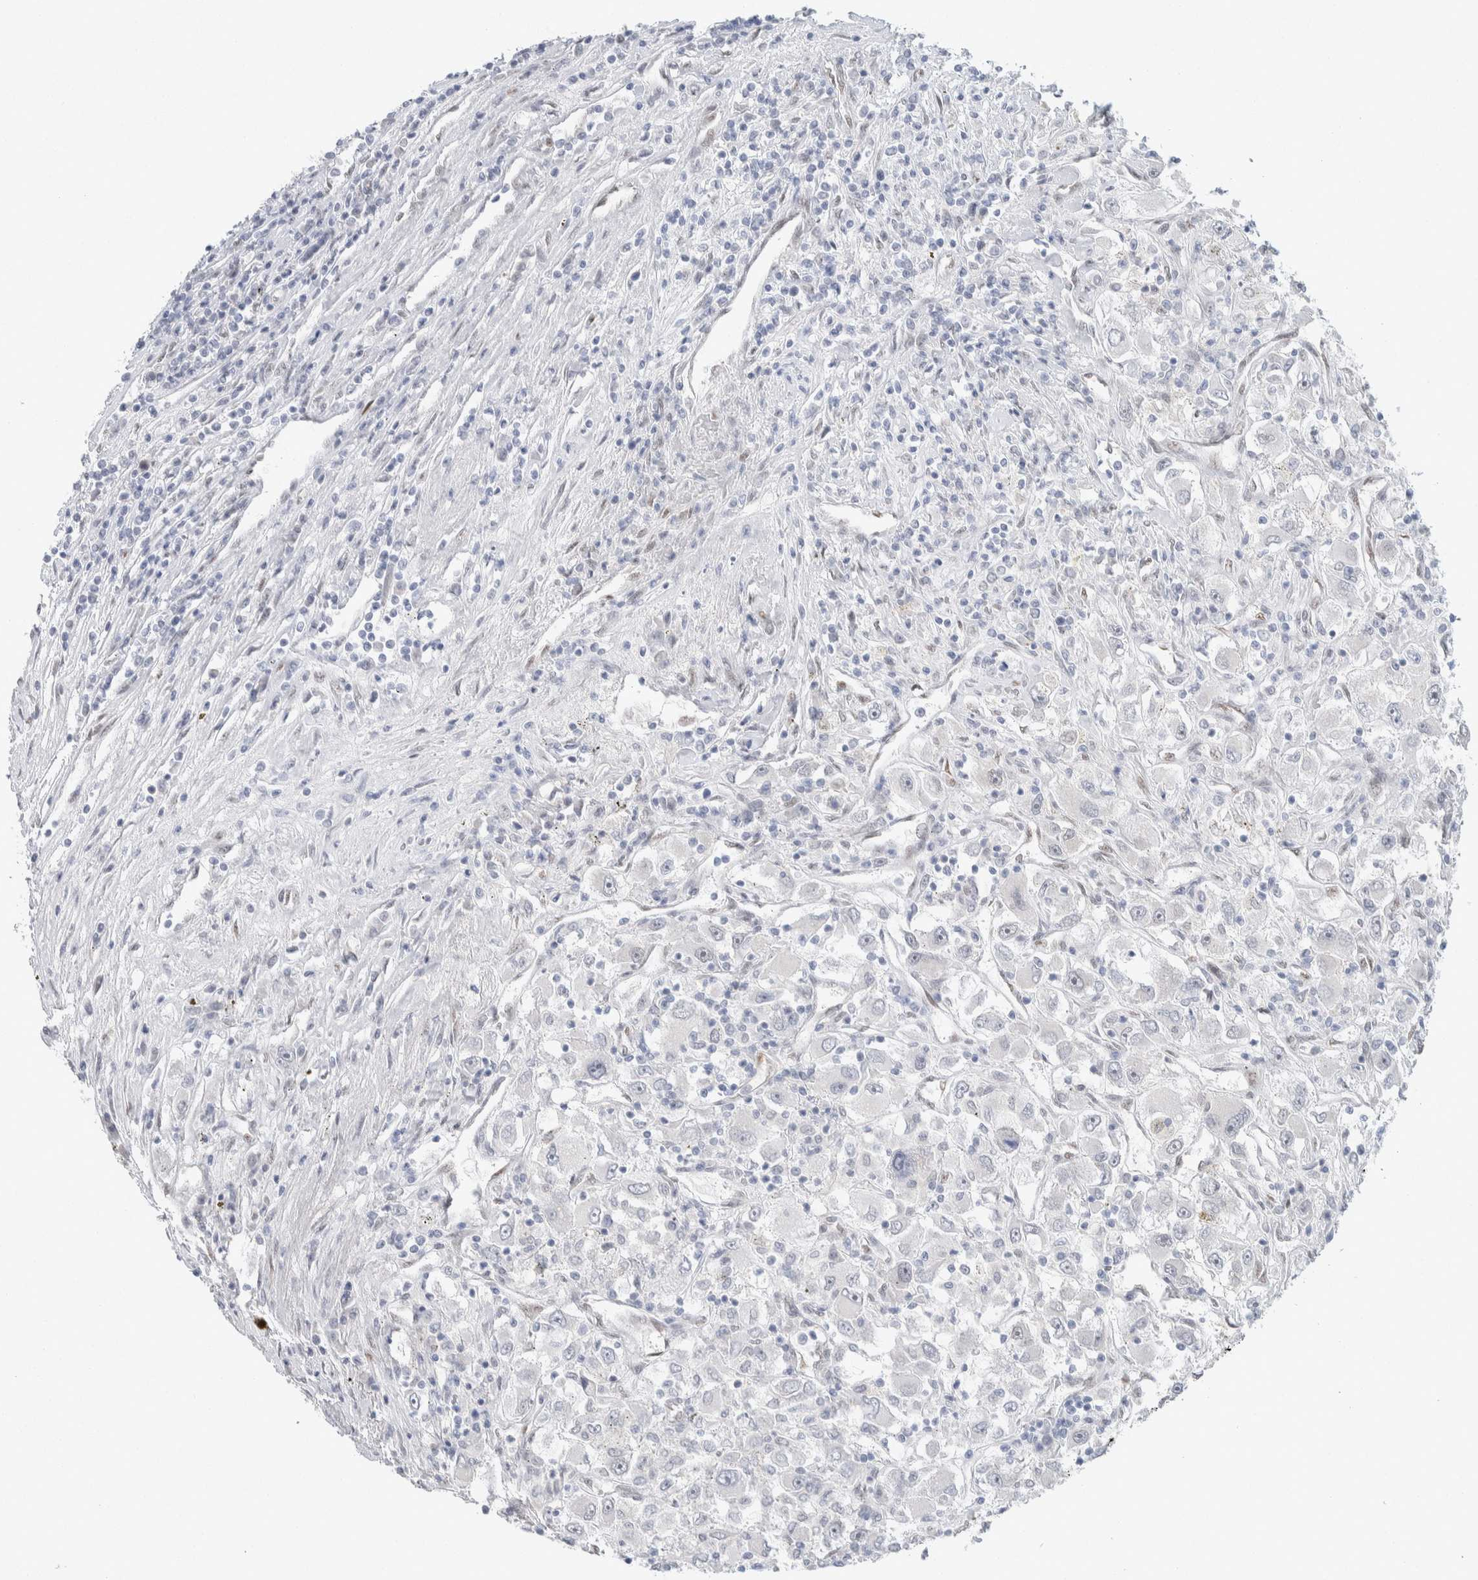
{"staining": {"intensity": "negative", "quantity": "none", "location": "none"}, "tissue": "renal cancer", "cell_type": "Tumor cells", "image_type": "cancer", "snomed": [{"axis": "morphology", "description": "Adenocarcinoma, NOS"}, {"axis": "topography", "description": "Kidney"}], "caption": "Micrograph shows no protein expression in tumor cells of renal cancer (adenocarcinoma) tissue. (Stains: DAB immunohistochemistry (IHC) with hematoxylin counter stain, Microscopy: brightfield microscopy at high magnification).", "gene": "PRMT1", "patient": {"sex": "female", "age": 52}}